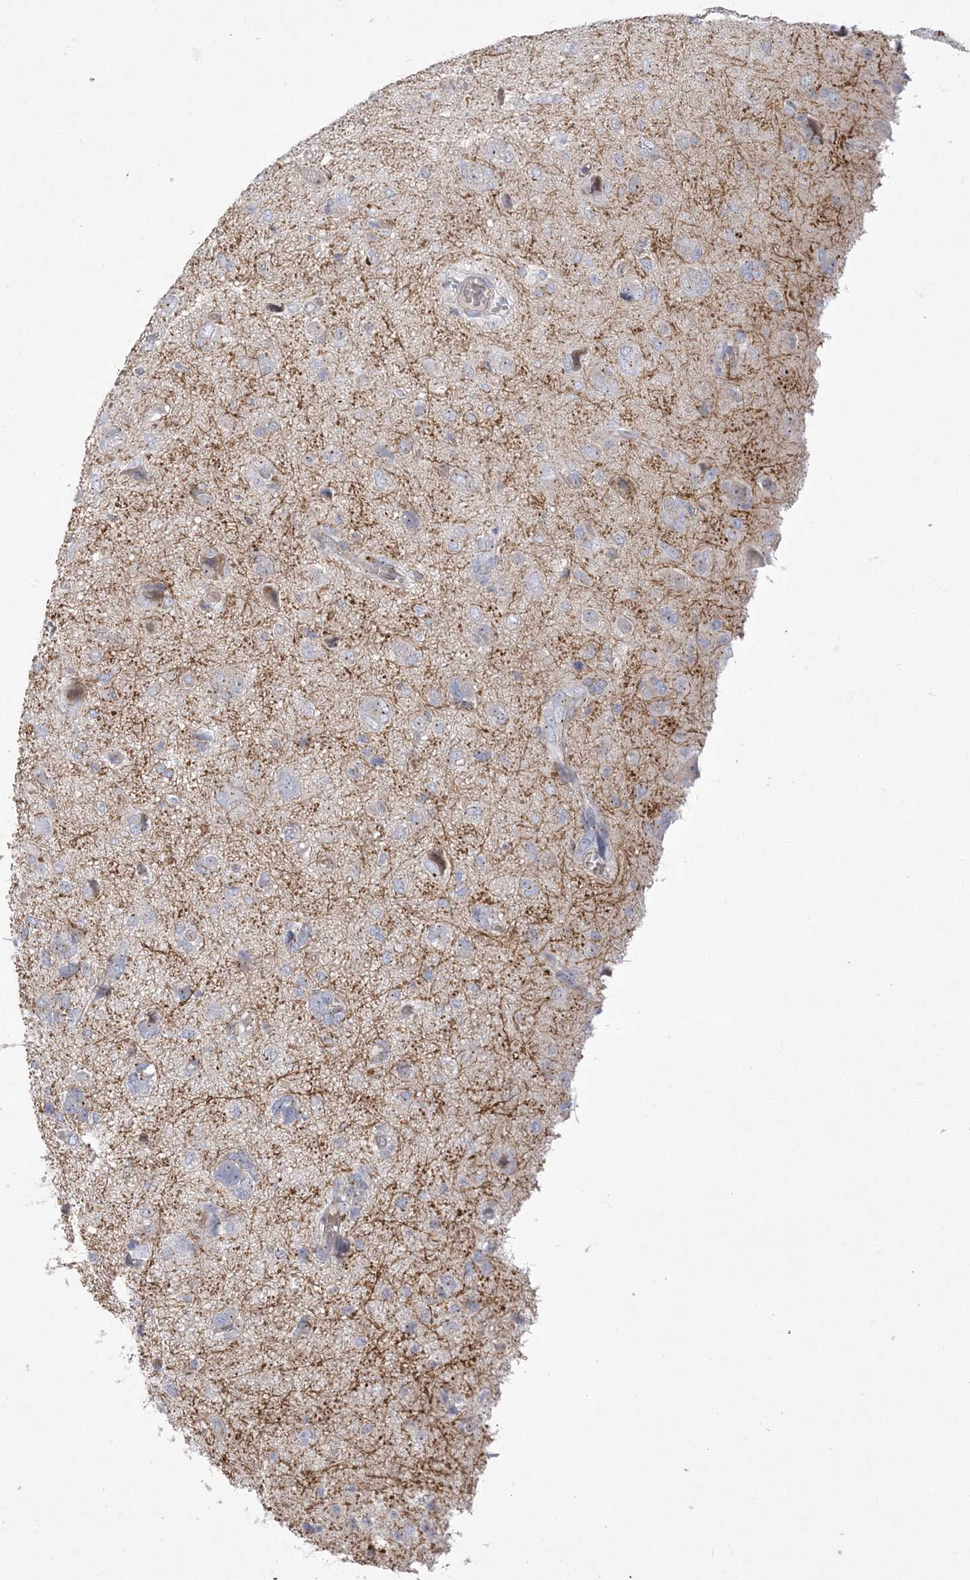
{"staining": {"intensity": "moderate", "quantity": "<25%", "location": "cytoplasmic/membranous"}, "tissue": "glioma", "cell_type": "Tumor cells", "image_type": "cancer", "snomed": [{"axis": "morphology", "description": "Glioma, malignant, High grade"}, {"axis": "topography", "description": "Brain"}], "caption": "A histopathology image of human malignant glioma (high-grade) stained for a protein demonstrates moderate cytoplasmic/membranous brown staining in tumor cells. (DAB IHC, brown staining for protein, blue staining for nuclei).", "gene": "ADAMTS12", "patient": {"sex": "female", "age": 59}}